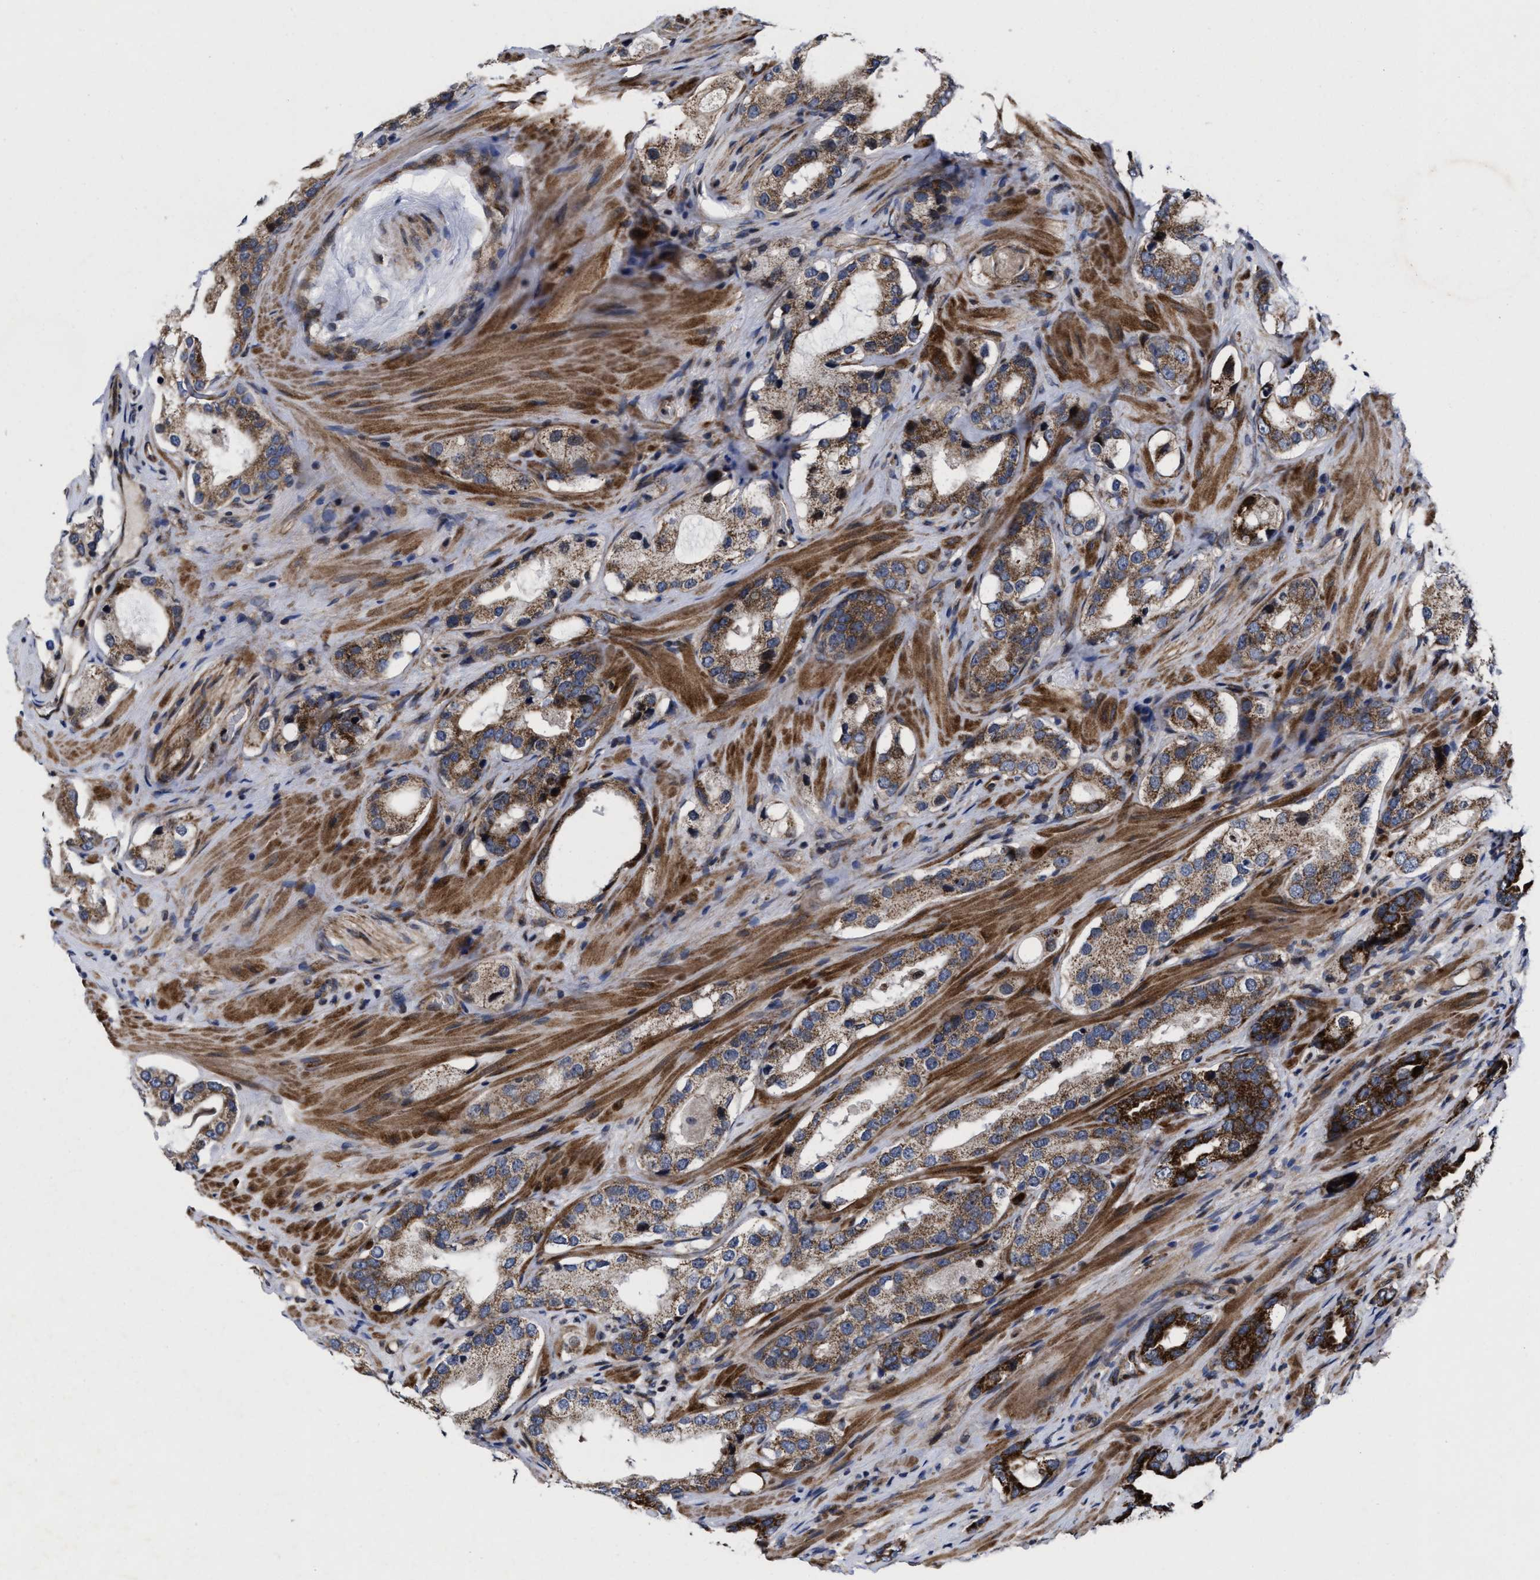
{"staining": {"intensity": "moderate", "quantity": ">75%", "location": "cytoplasmic/membranous"}, "tissue": "prostate cancer", "cell_type": "Tumor cells", "image_type": "cancer", "snomed": [{"axis": "morphology", "description": "Adenocarcinoma, High grade"}, {"axis": "topography", "description": "Prostate"}], "caption": "High-magnification brightfield microscopy of adenocarcinoma (high-grade) (prostate) stained with DAB (3,3'-diaminobenzidine) (brown) and counterstained with hematoxylin (blue). tumor cells exhibit moderate cytoplasmic/membranous staining is seen in approximately>75% of cells. Immunohistochemistry (ihc) stains the protein in brown and the nuclei are stained blue.", "gene": "MRPL50", "patient": {"sex": "male", "age": 63}}